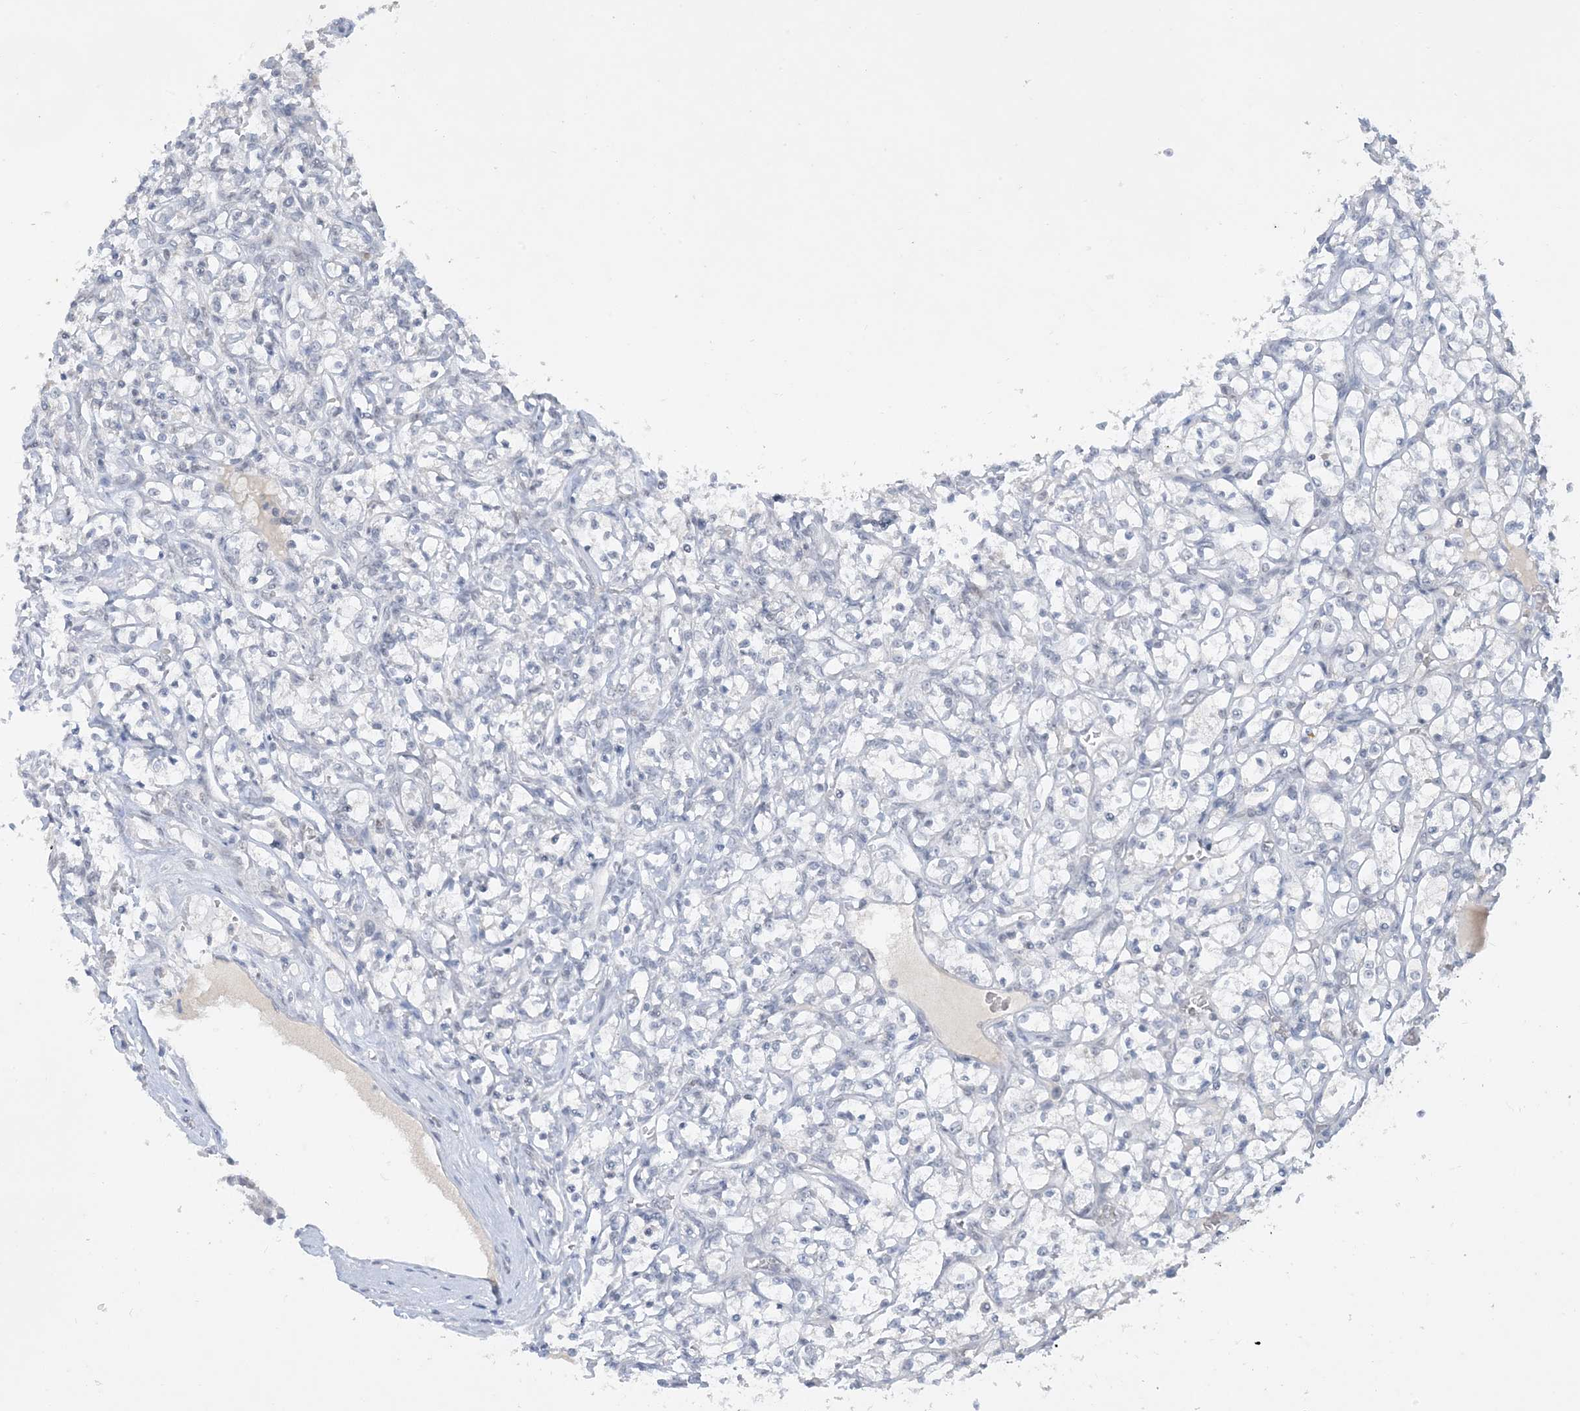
{"staining": {"intensity": "negative", "quantity": "none", "location": "none"}, "tissue": "renal cancer", "cell_type": "Tumor cells", "image_type": "cancer", "snomed": [{"axis": "morphology", "description": "Adenocarcinoma, NOS"}, {"axis": "topography", "description": "Kidney"}], "caption": "Tumor cells are negative for brown protein staining in renal cancer. (DAB (3,3'-diaminobenzidine) immunohistochemistry (IHC) visualized using brightfield microscopy, high magnification).", "gene": "ZNF674", "patient": {"sex": "female", "age": 69}}